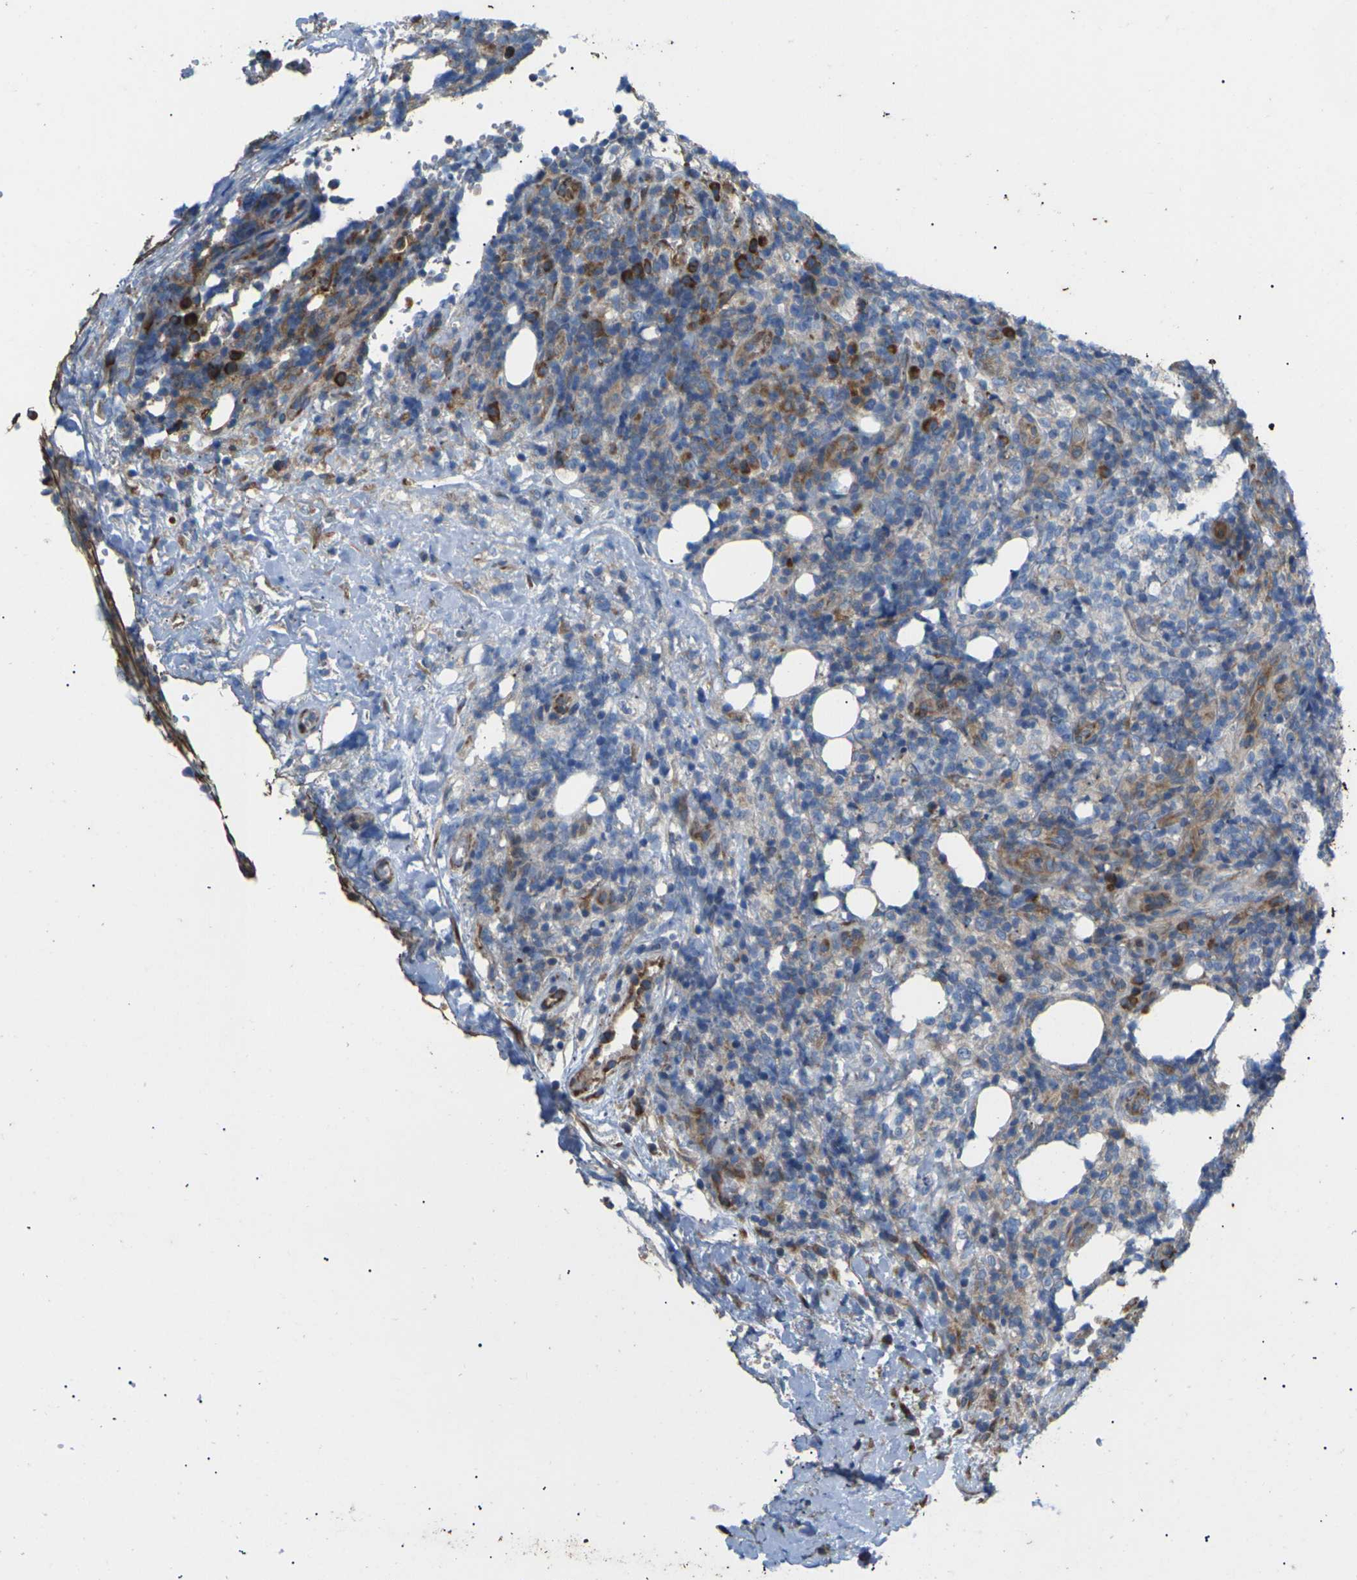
{"staining": {"intensity": "moderate", "quantity": "<25%", "location": "cytoplasmic/membranous"}, "tissue": "lymphoma", "cell_type": "Tumor cells", "image_type": "cancer", "snomed": [{"axis": "morphology", "description": "Malignant lymphoma, non-Hodgkin's type, High grade"}, {"axis": "topography", "description": "Lymph node"}], "caption": "Protein staining exhibits moderate cytoplasmic/membranous staining in approximately <25% of tumor cells in lymphoma.", "gene": "KLHDC8B", "patient": {"sex": "female", "age": 76}}